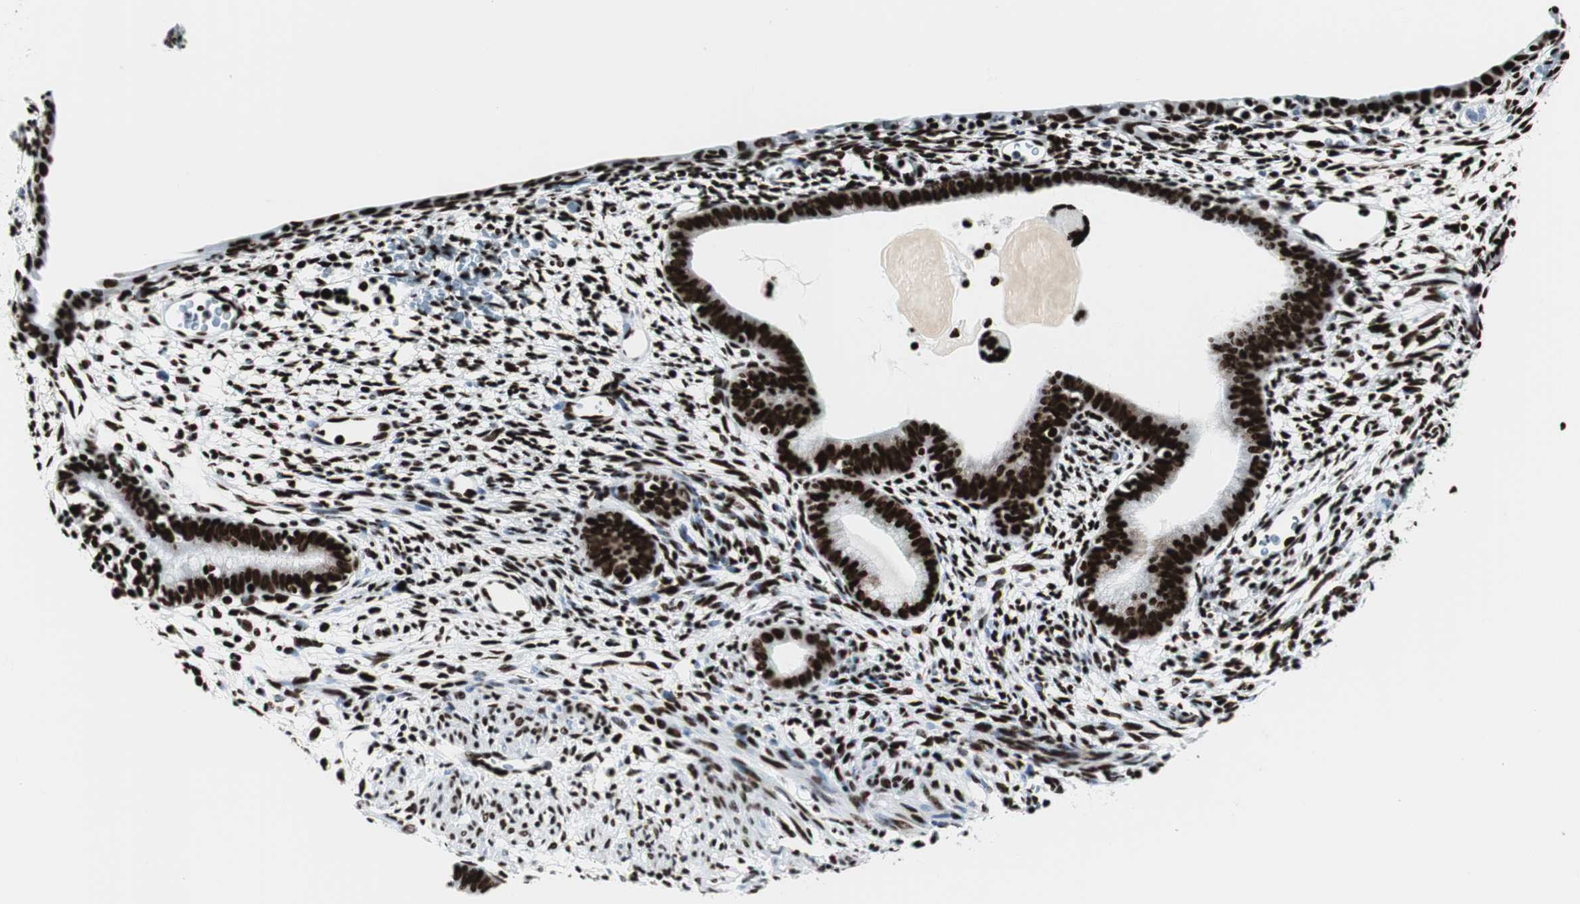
{"staining": {"intensity": "strong", "quantity": ">75%", "location": "nuclear"}, "tissue": "endometrium", "cell_type": "Cells in endometrial stroma", "image_type": "normal", "snomed": [{"axis": "morphology", "description": "Normal tissue, NOS"}, {"axis": "morphology", "description": "Atrophy, NOS"}, {"axis": "topography", "description": "Uterus"}, {"axis": "topography", "description": "Endometrium"}], "caption": "This image reveals immunohistochemistry staining of normal human endometrium, with high strong nuclear positivity in about >75% of cells in endometrial stroma.", "gene": "NCL", "patient": {"sex": "female", "age": 68}}